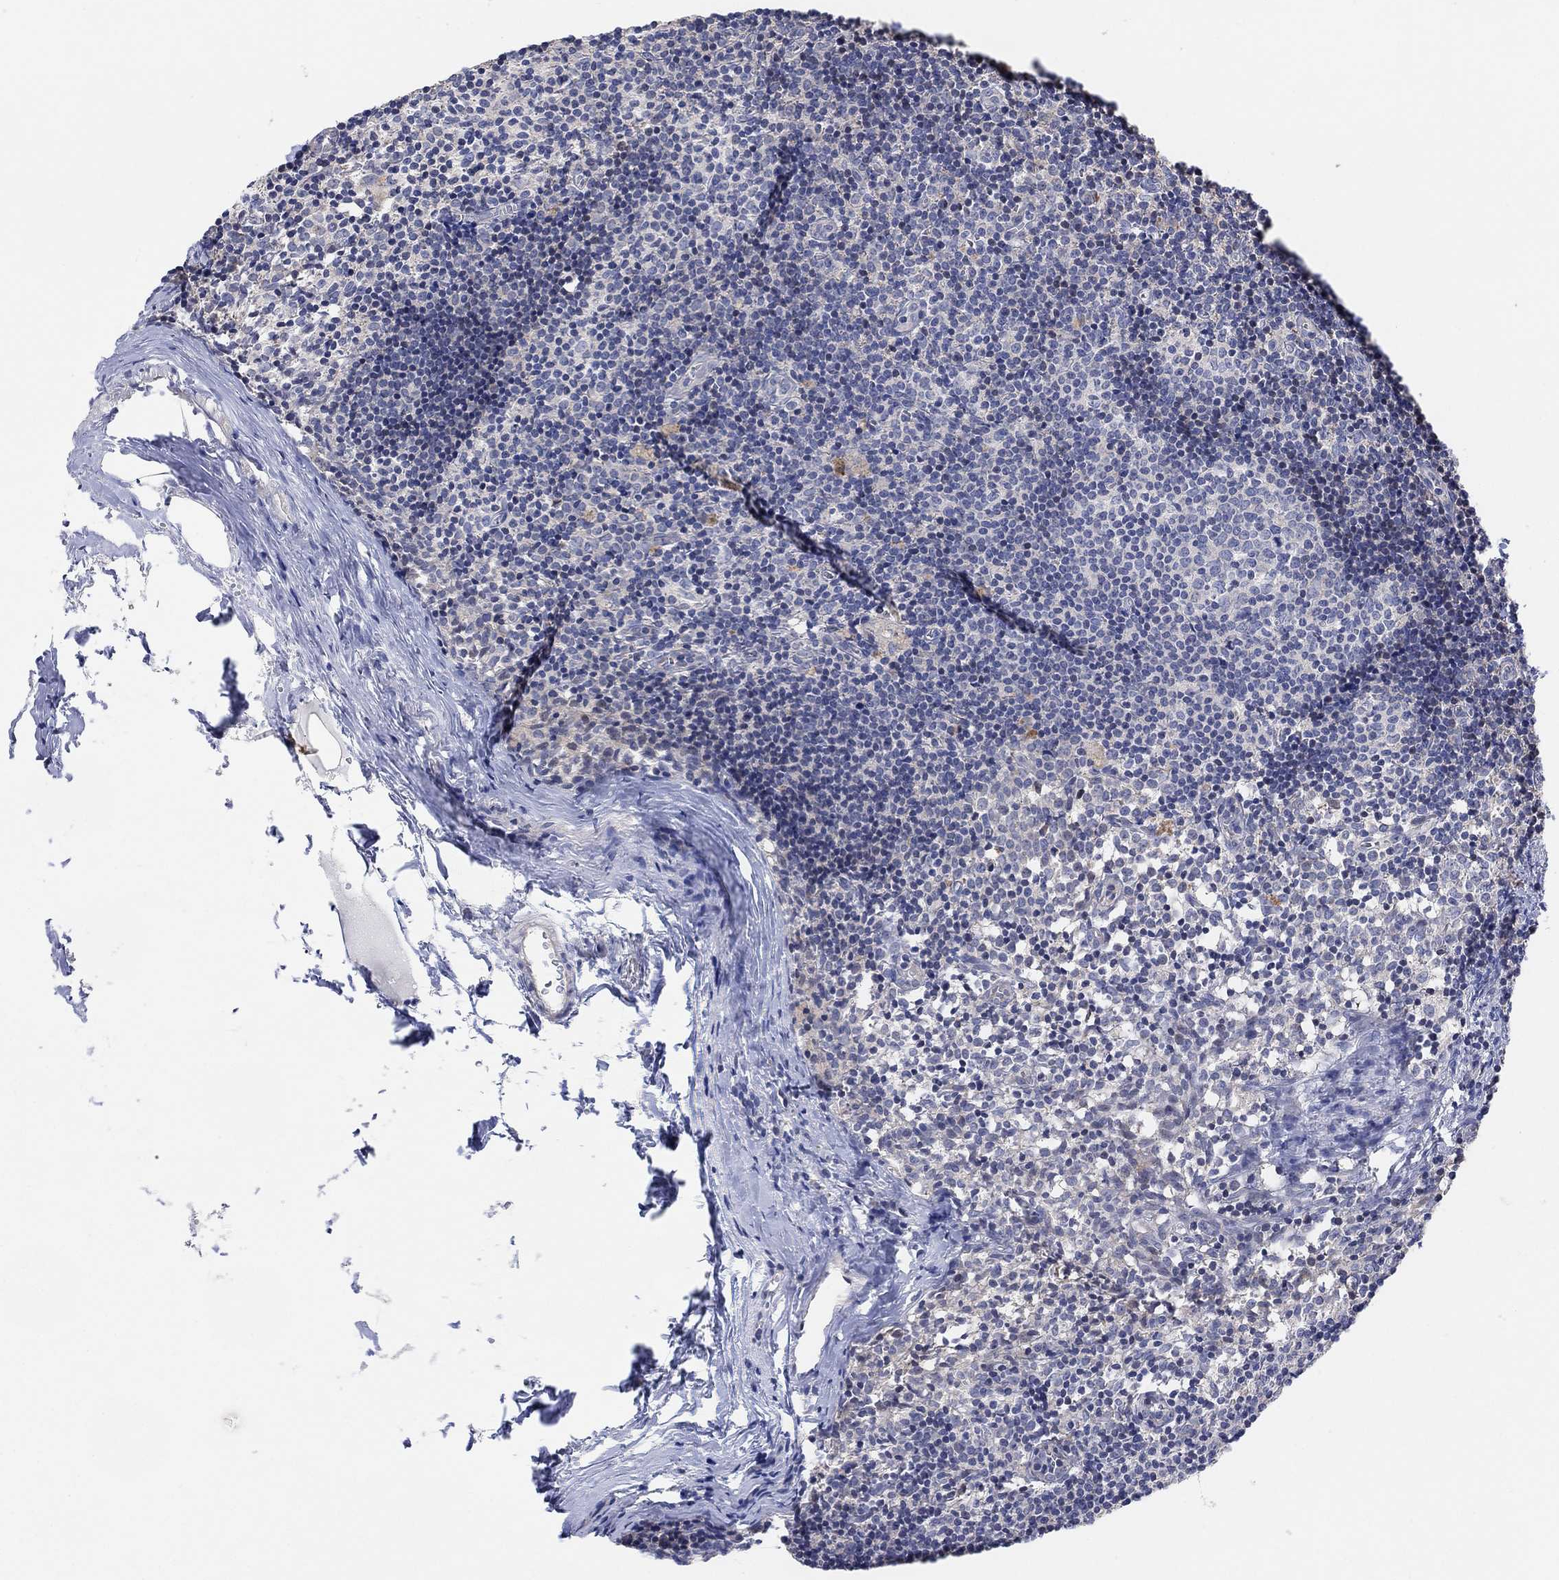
{"staining": {"intensity": "negative", "quantity": "none", "location": "none"}, "tissue": "lymph node", "cell_type": "Germinal center cells", "image_type": "normal", "snomed": [{"axis": "morphology", "description": "Normal tissue, NOS"}, {"axis": "topography", "description": "Lymph node"}], "caption": "This is a image of IHC staining of unremarkable lymph node, which shows no positivity in germinal center cells.", "gene": "CNTF", "patient": {"sex": "female", "age": 52}}